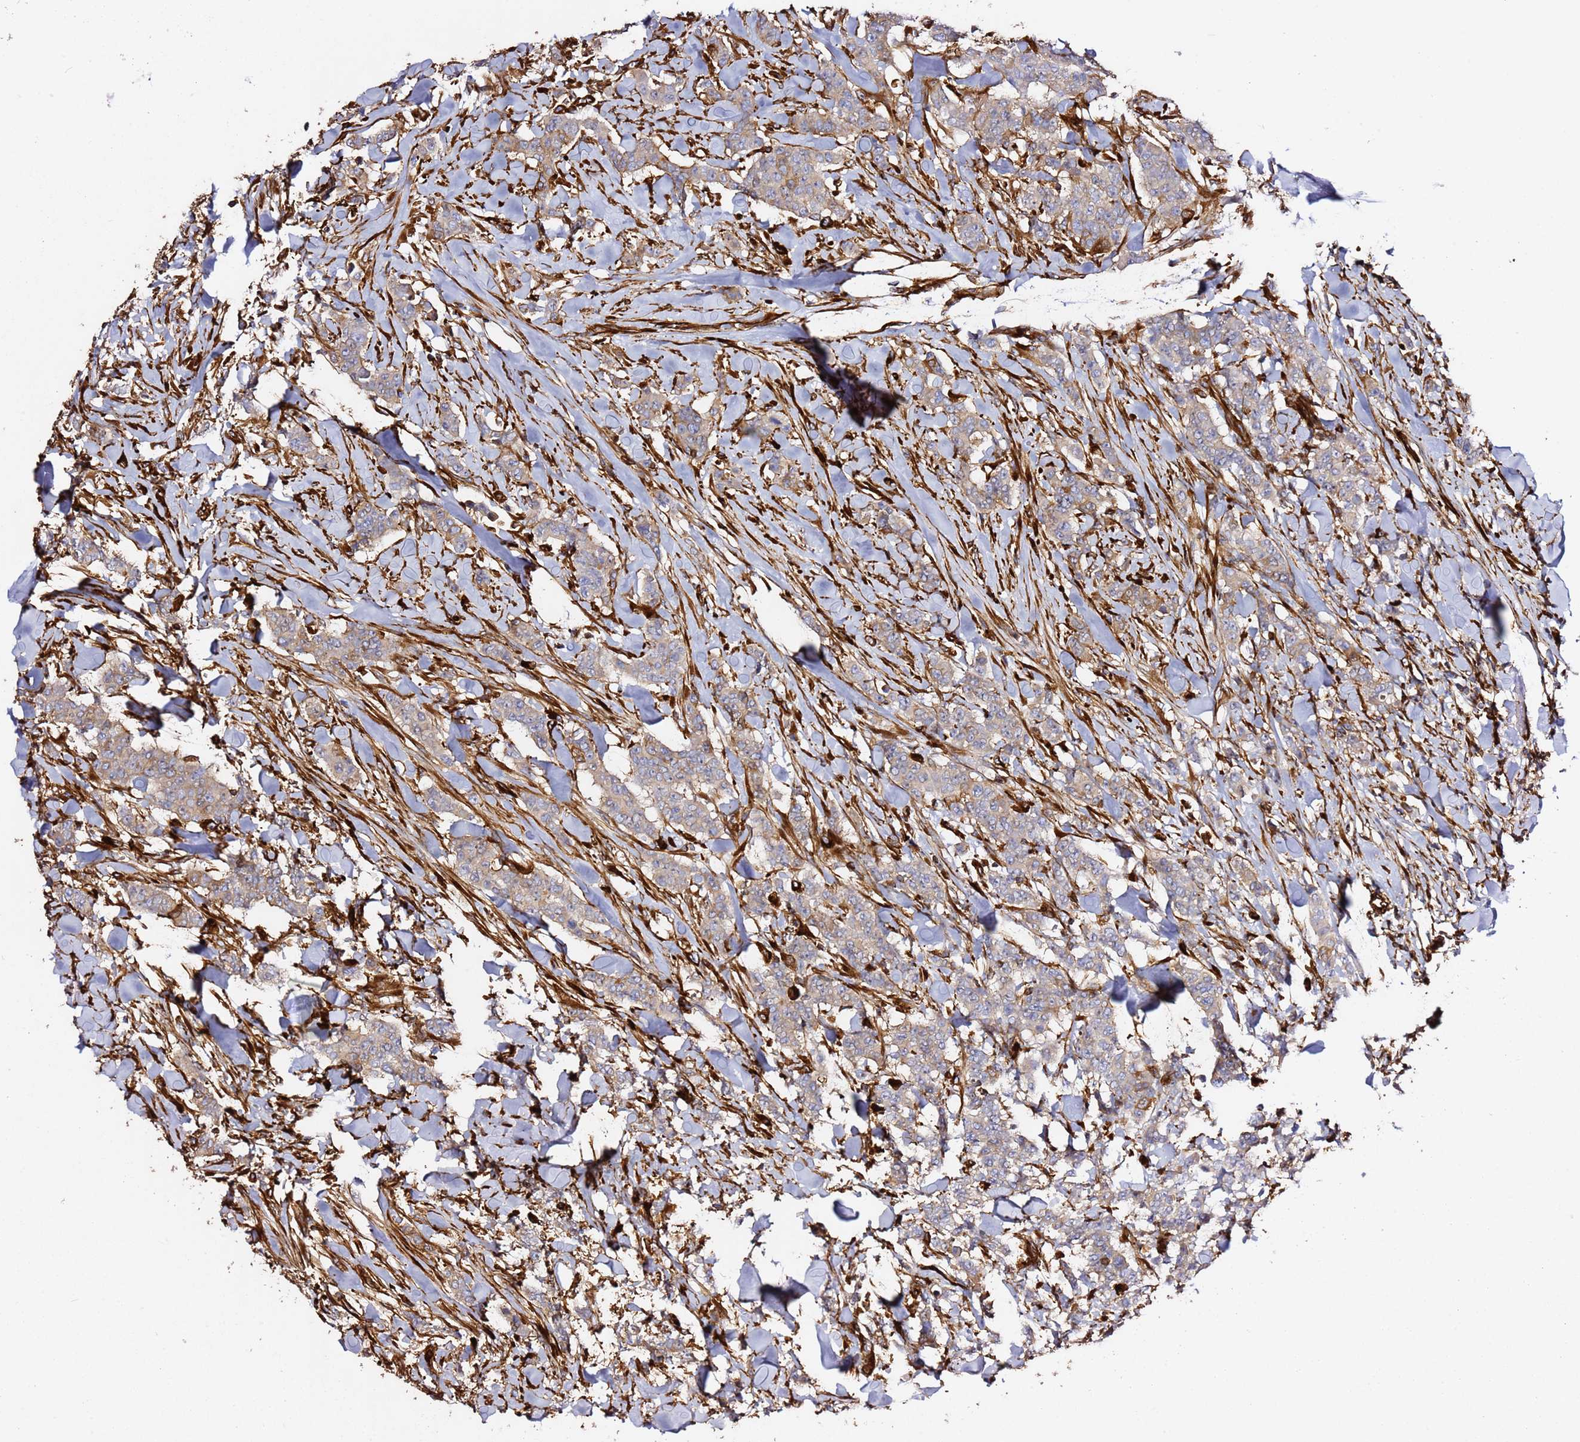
{"staining": {"intensity": "weak", "quantity": "25%-75%", "location": "cytoplasmic/membranous"}, "tissue": "breast cancer", "cell_type": "Tumor cells", "image_type": "cancer", "snomed": [{"axis": "morphology", "description": "Duct carcinoma"}, {"axis": "topography", "description": "Breast"}], "caption": "Immunohistochemistry image of neoplastic tissue: breast infiltrating ductal carcinoma stained using immunohistochemistry exhibits low levels of weak protein expression localized specifically in the cytoplasmic/membranous of tumor cells, appearing as a cytoplasmic/membranous brown color.", "gene": "MRGPRE", "patient": {"sex": "female", "age": 40}}